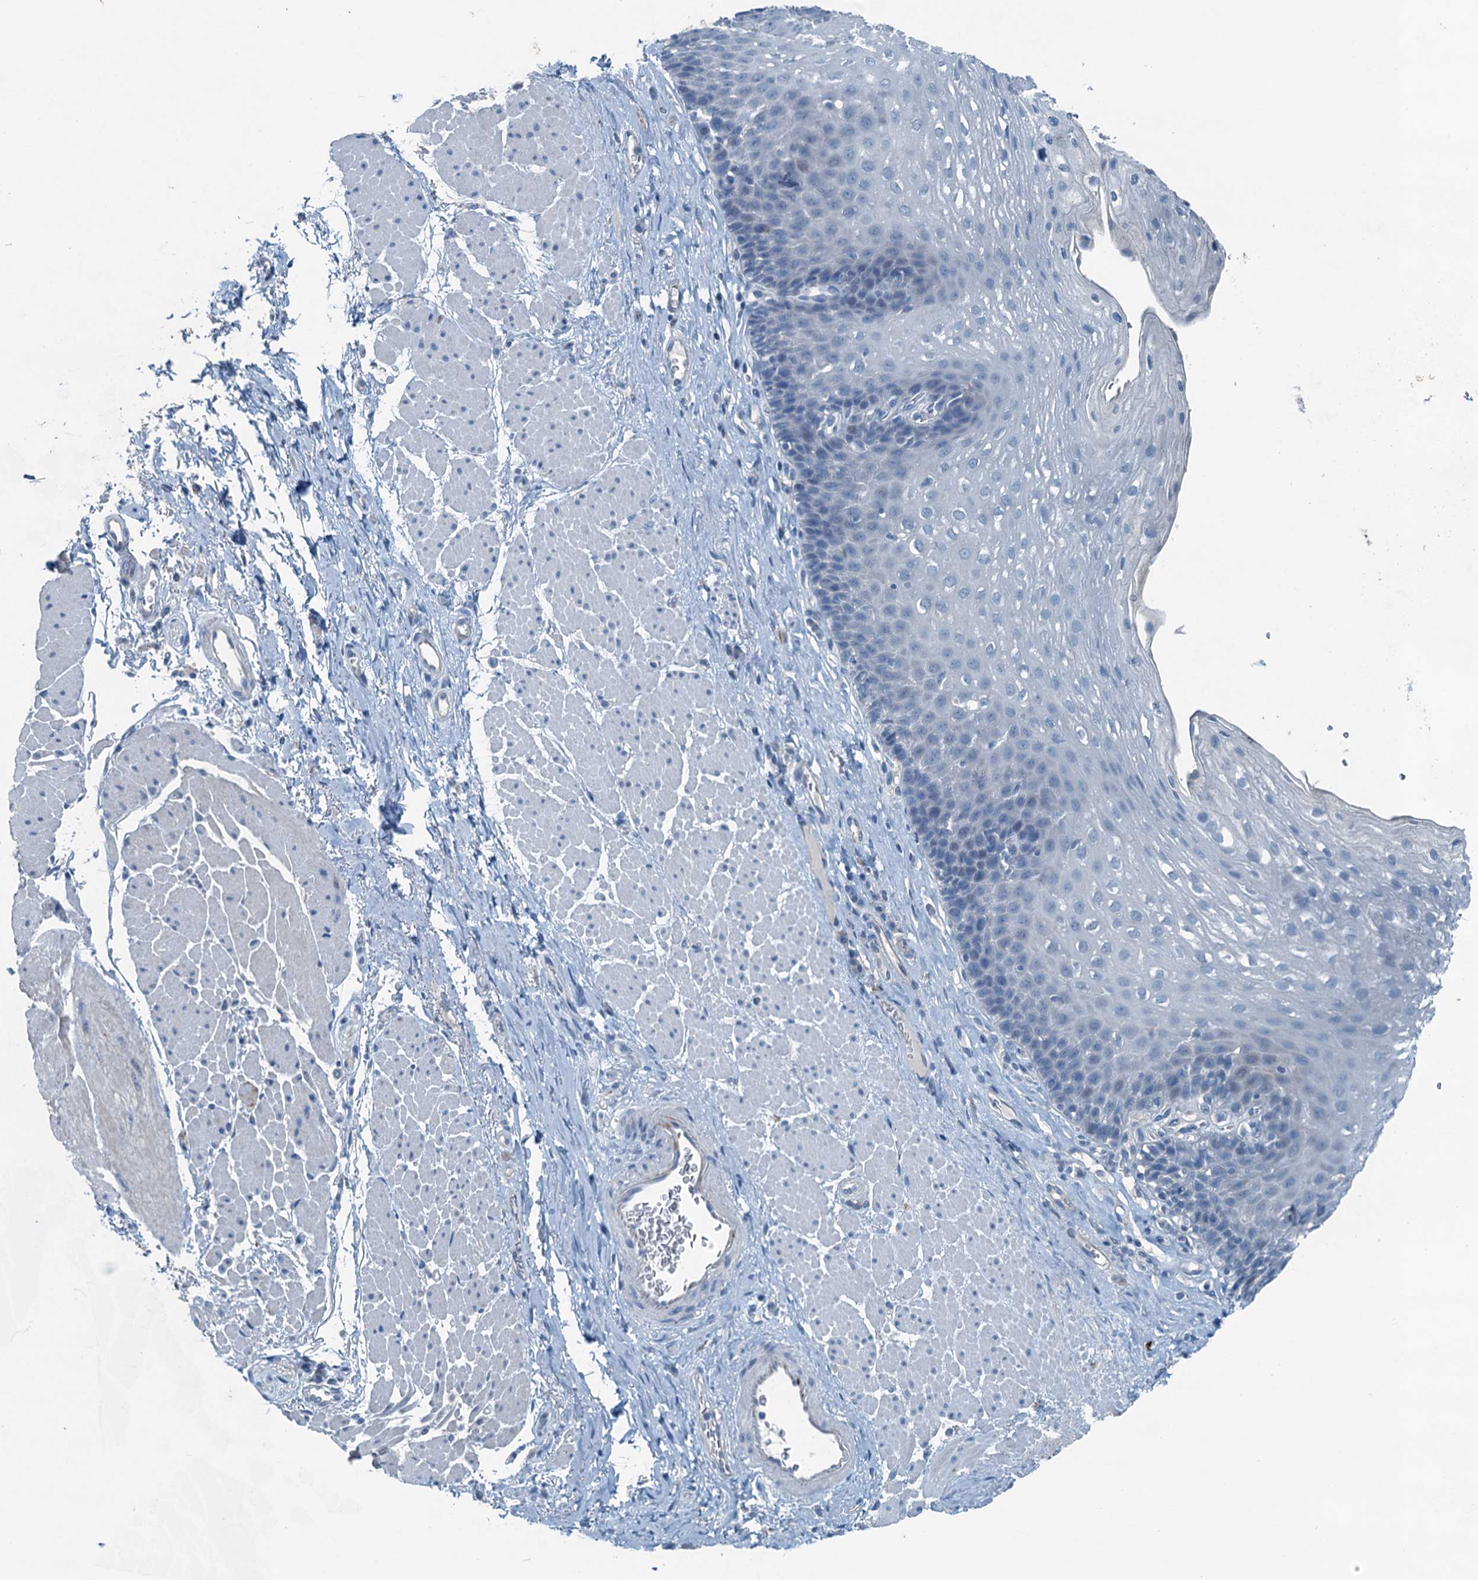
{"staining": {"intensity": "negative", "quantity": "none", "location": "none"}, "tissue": "esophagus", "cell_type": "Squamous epithelial cells", "image_type": "normal", "snomed": [{"axis": "morphology", "description": "Normal tissue, NOS"}, {"axis": "topography", "description": "Esophagus"}], "caption": "Squamous epithelial cells are negative for brown protein staining in benign esophagus. Nuclei are stained in blue.", "gene": "CBLIF", "patient": {"sex": "female", "age": 66}}